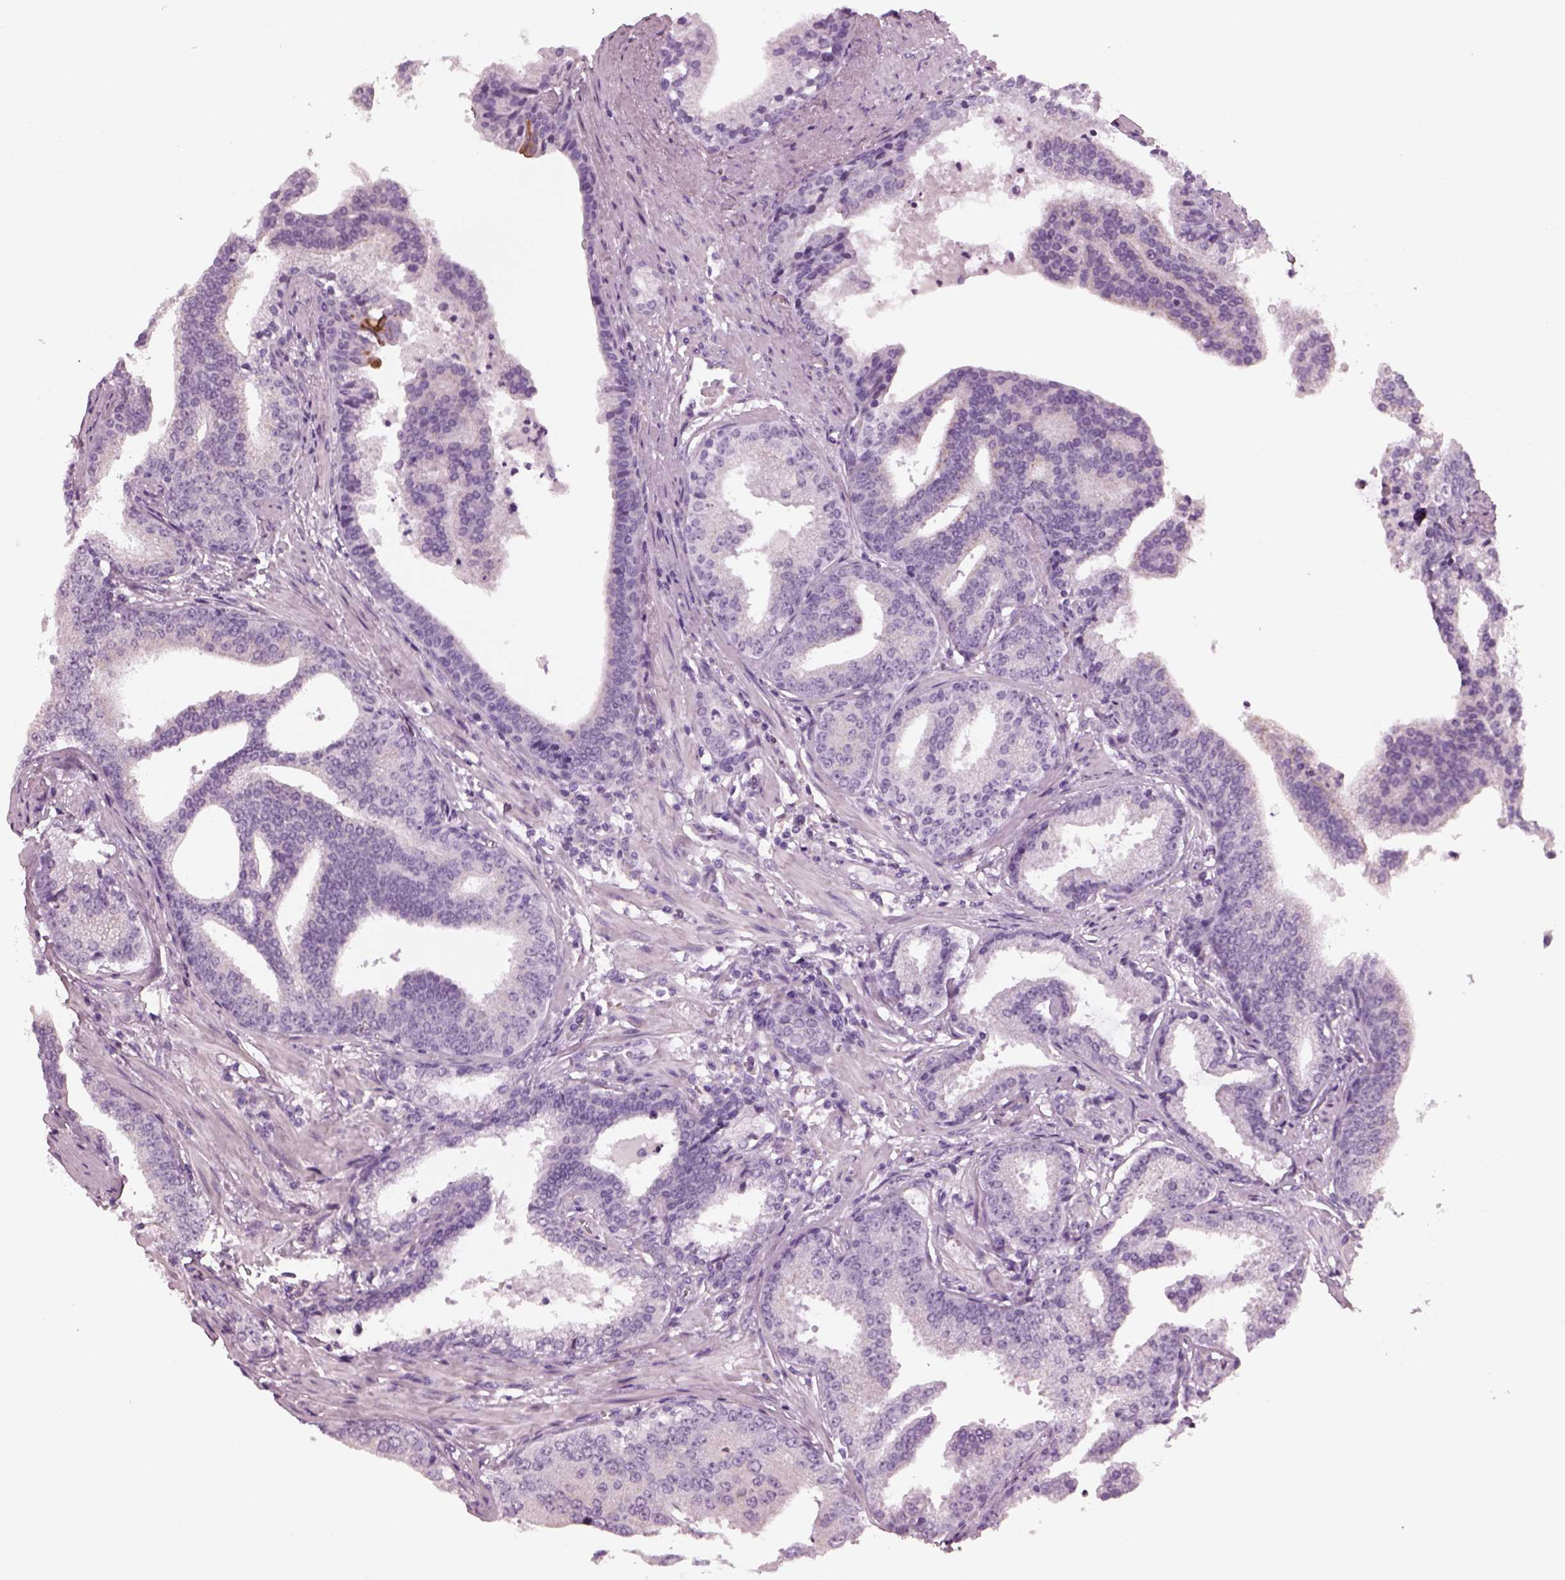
{"staining": {"intensity": "negative", "quantity": "none", "location": "none"}, "tissue": "prostate cancer", "cell_type": "Tumor cells", "image_type": "cancer", "snomed": [{"axis": "morphology", "description": "Adenocarcinoma, NOS"}, {"axis": "topography", "description": "Prostate"}], "caption": "Immunohistochemistry micrograph of neoplastic tissue: human prostate cancer (adenocarcinoma) stained with DAB demonstrates no significant protein expression in tumor cells. (IHC, brightfield microscopy, high magnification).", "gene": "PRR9", "patient": {"sex": "male", "age": 64}}